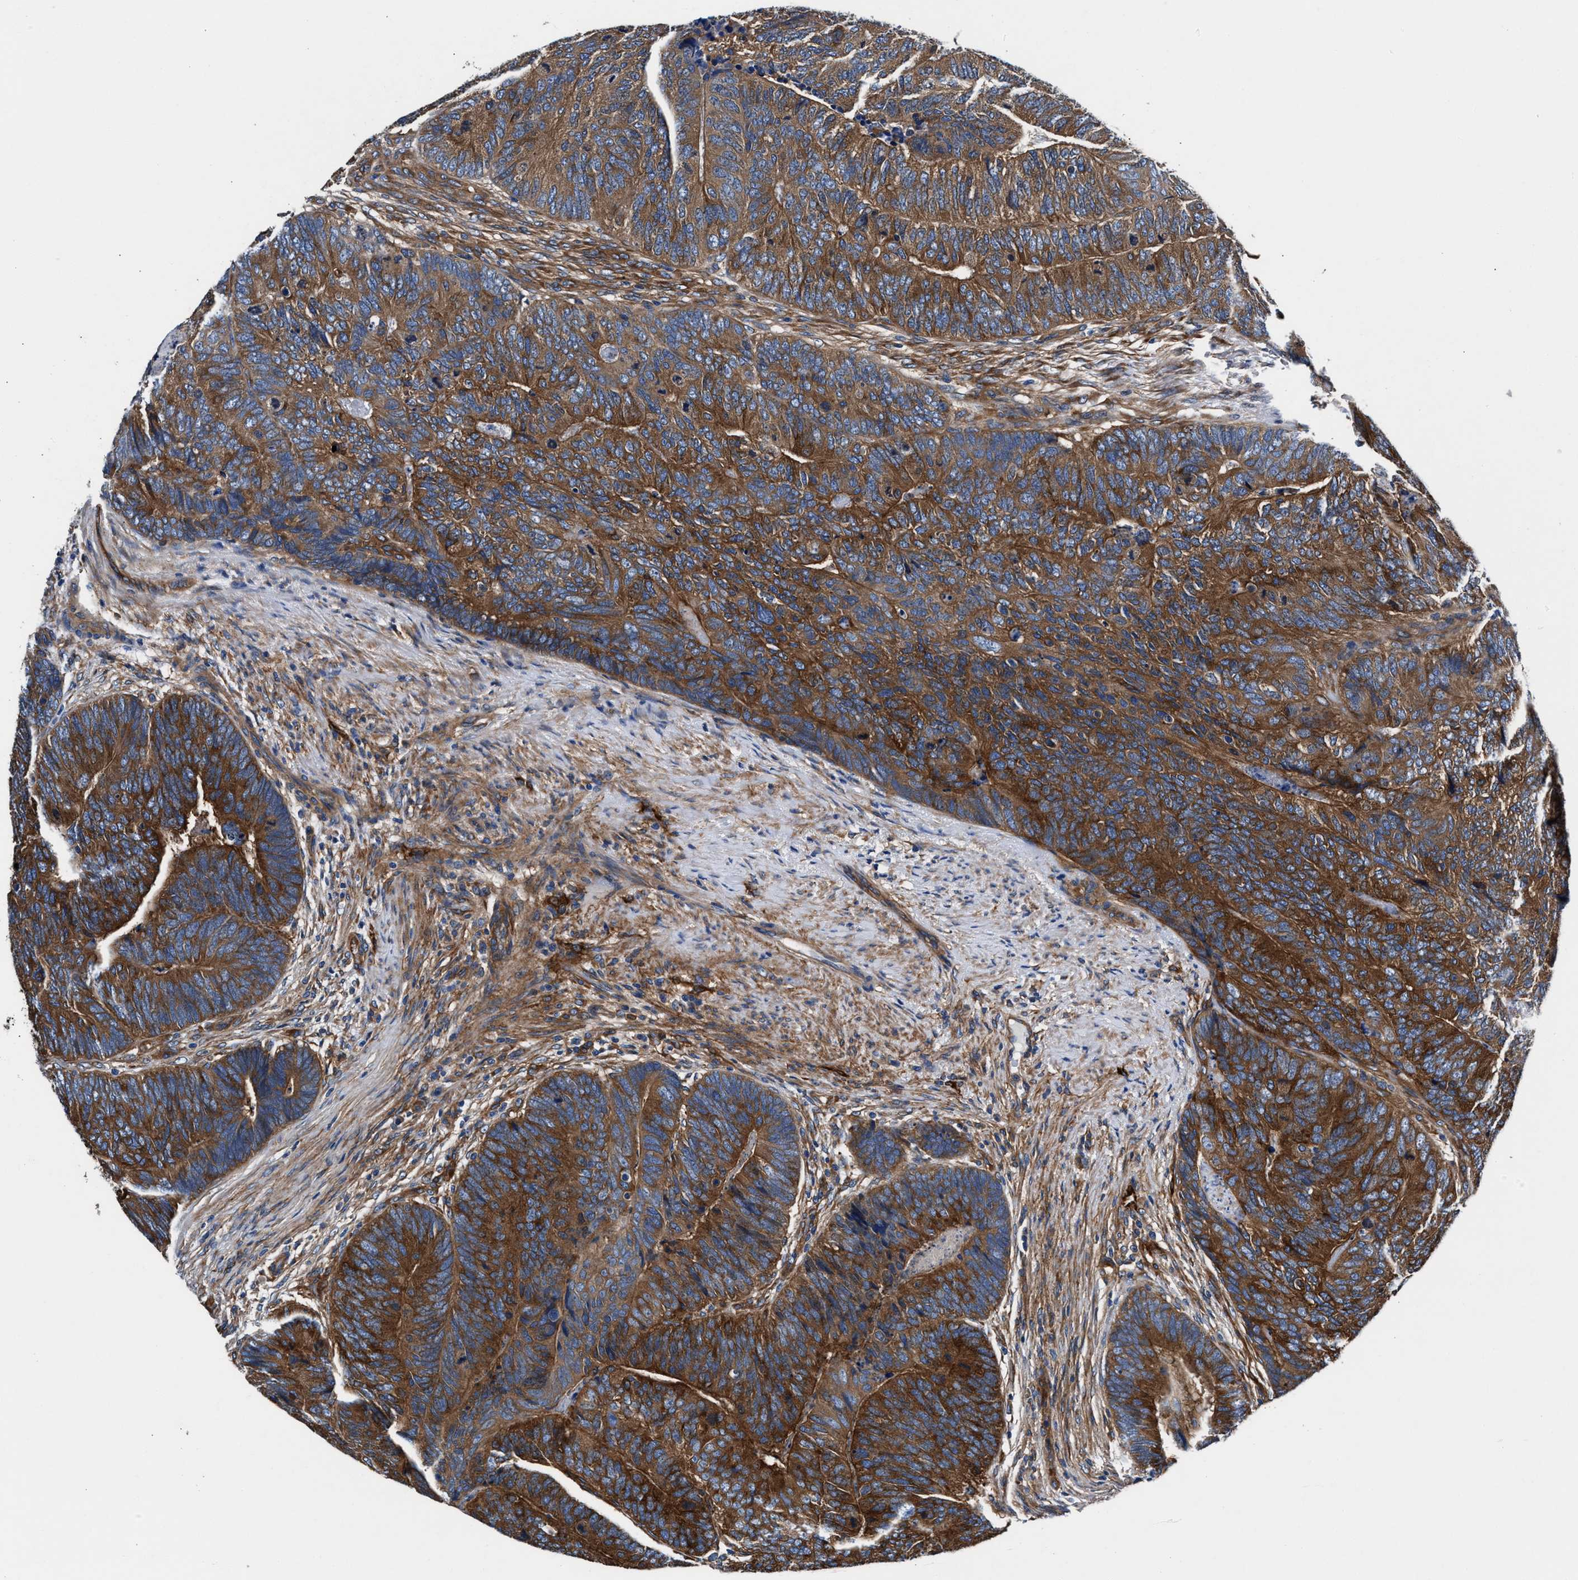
{"staining": {"intensity": "strong", "quantity": ">75%", "location": "cytoplasmic/membranous"}, "tissue": "colorectal cancer", "cell_type": "Tumor cells", "image_type": "cancer", "snomed": [{"axis": "morphology", "description": "Adenocarcinoma, NOS"}, {"axis": "topography", "description": "Colon"}], "caption": "Protein staining displays strong cytoplasmic/membranous positivity in approximately >75% of tumor cells in adenocarcinoma (colorectal).", "gene": "SH3GL1", "patient": {"sex": "female", "age": 67}}